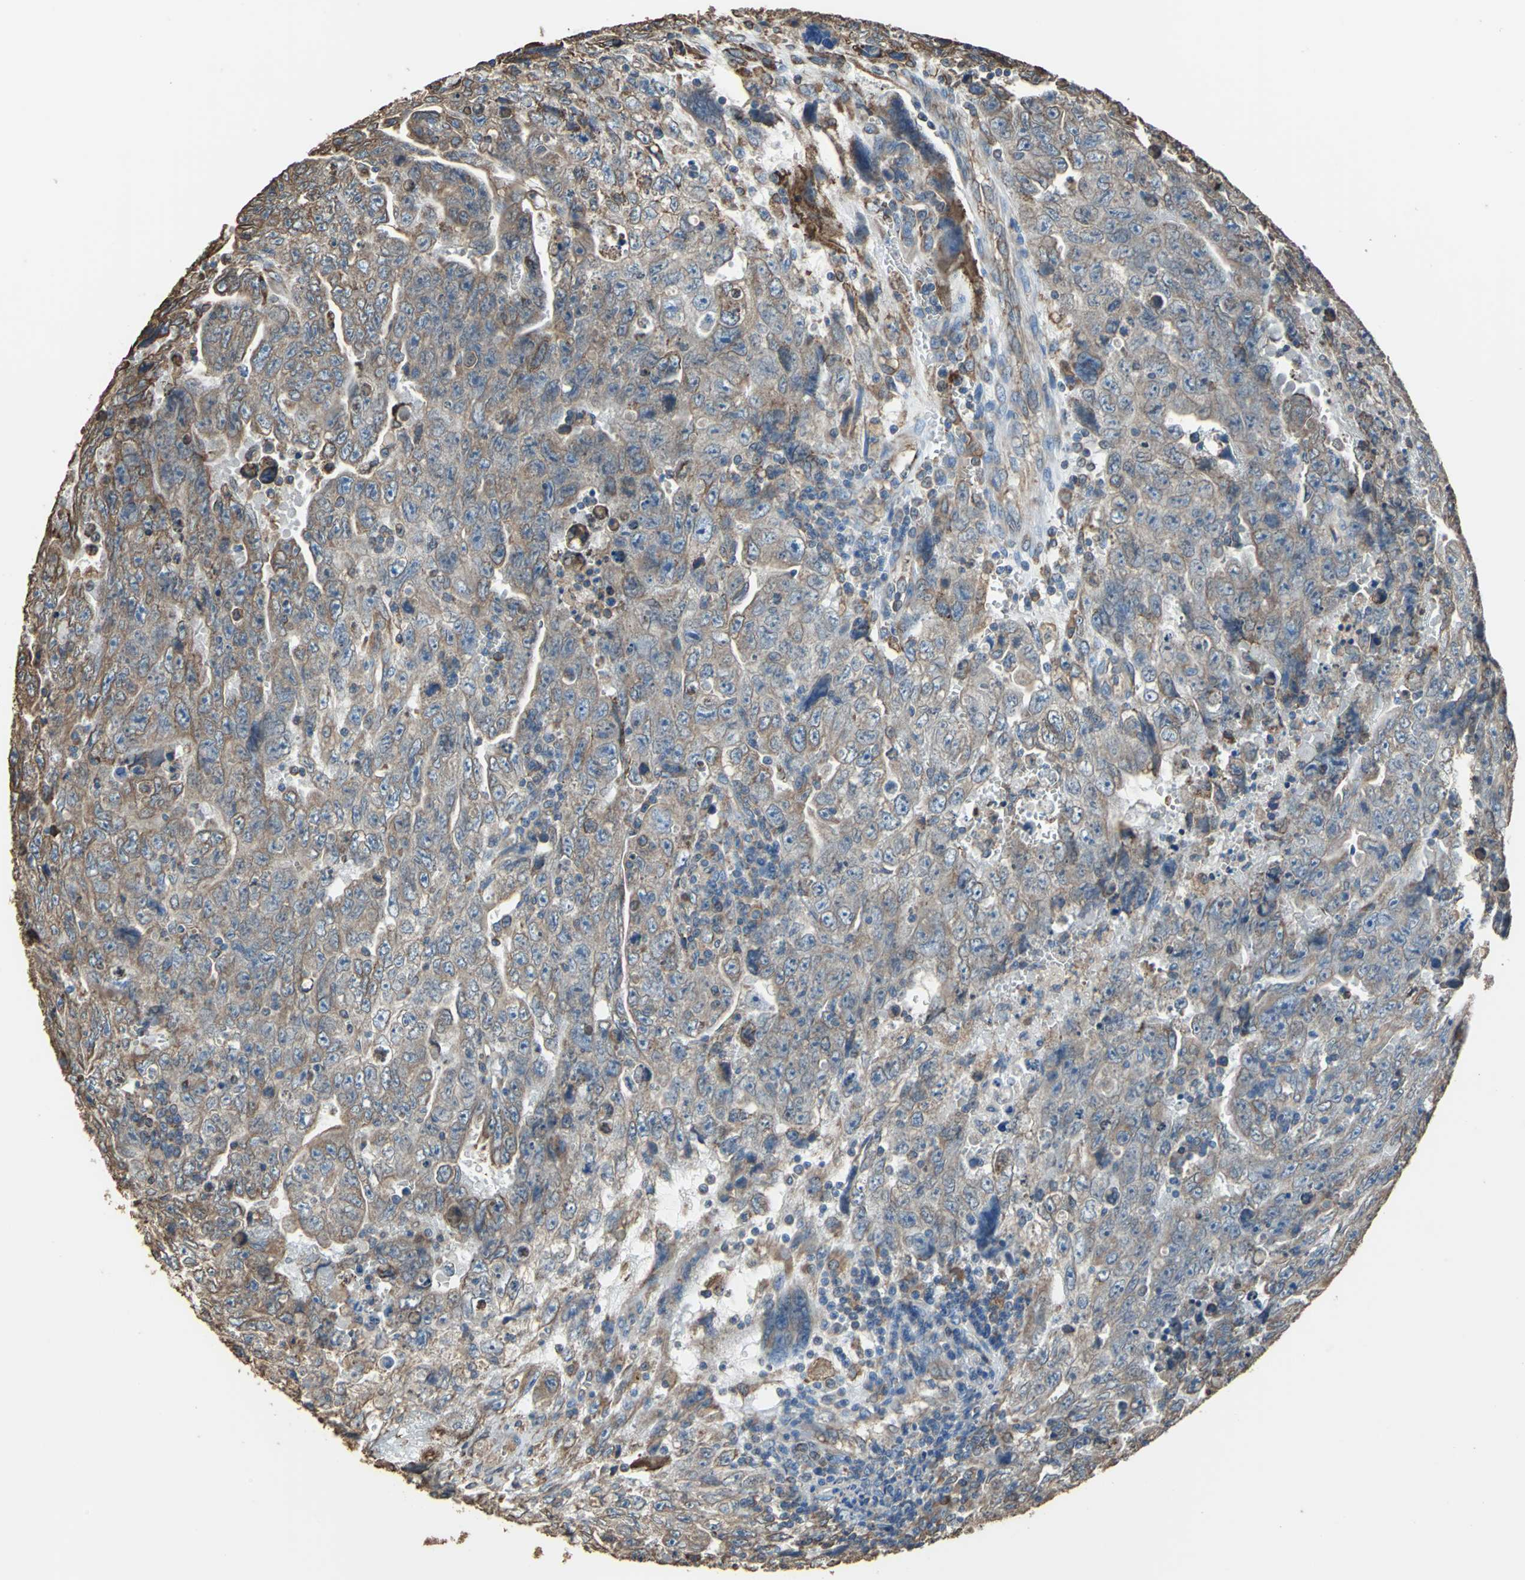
{"staining": {"intensity": "moderate", "quantity": ">75%", "location": "cytoplasmic/membranous"}, "tissue": "testis cancer", "cell_type": "Tumor cells", "image_type": "cancer", "snomed": [{"axis": "morphology", "description": "Carcinoma, Embryonal, NOS"}, {"axis": "topography", "description": "Testis"}], "caption": "Immunohistochemistry (IHC) staining of testis cancer (embryonal carcinoma), which demonstrates medium levels of moderate cytoplasmic/membranous positivity in approximately >75% of tumor cells indicating moderate cytoplasmic/membranous protein expression. The staining was performed using DAB (3,3'-diaminobenzidine) (brown) for protein detection and nuclei were counterstained in hematoxylin (blue).", "gene": "GPANK1", "patient": {"sex": "male", "age": 28}}